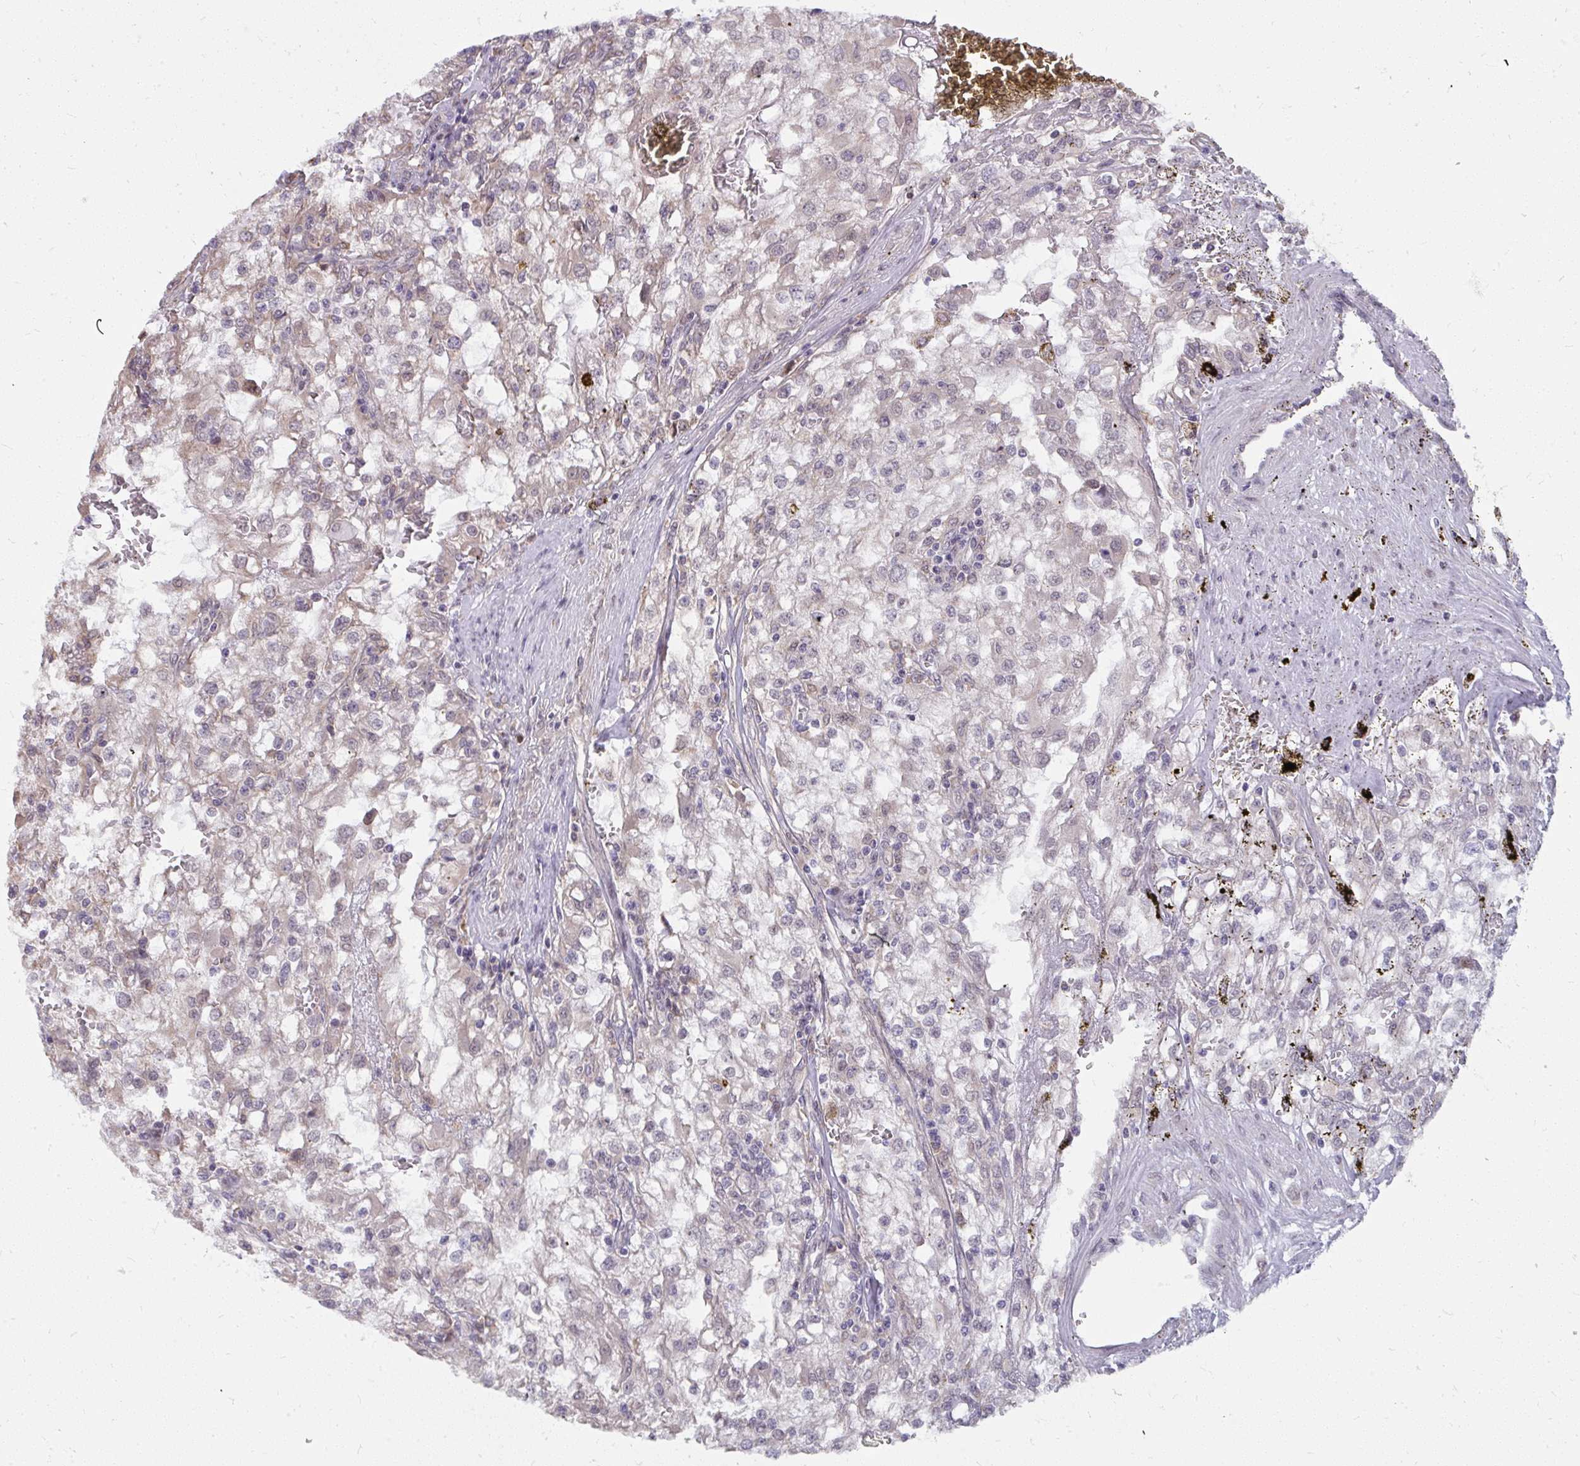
{"staining": {"intensity": "negative", "quantity": "none", "location": "none"}, "tissue": "renal cancer", "cell_type": "Tumor cells", "image_type": "cancer", "snomed": [{"axis": "morphology", "description": "Adenocarcinoma, NOS"}, {"axis": "topography", "description": "Kidney"}], "caption": "The image demonstrates no staining of tumor cells in adenocarcinoma (renal). The staining was performed using DAB (3,3'-diaminobenzidine) to visualize the protein expression in brown, while the nuclei were stained in blue with hematoxylin (Magnification: 20x).", "gene": "NMNAT1", "patient": {"sex": "female", "age": 74}}